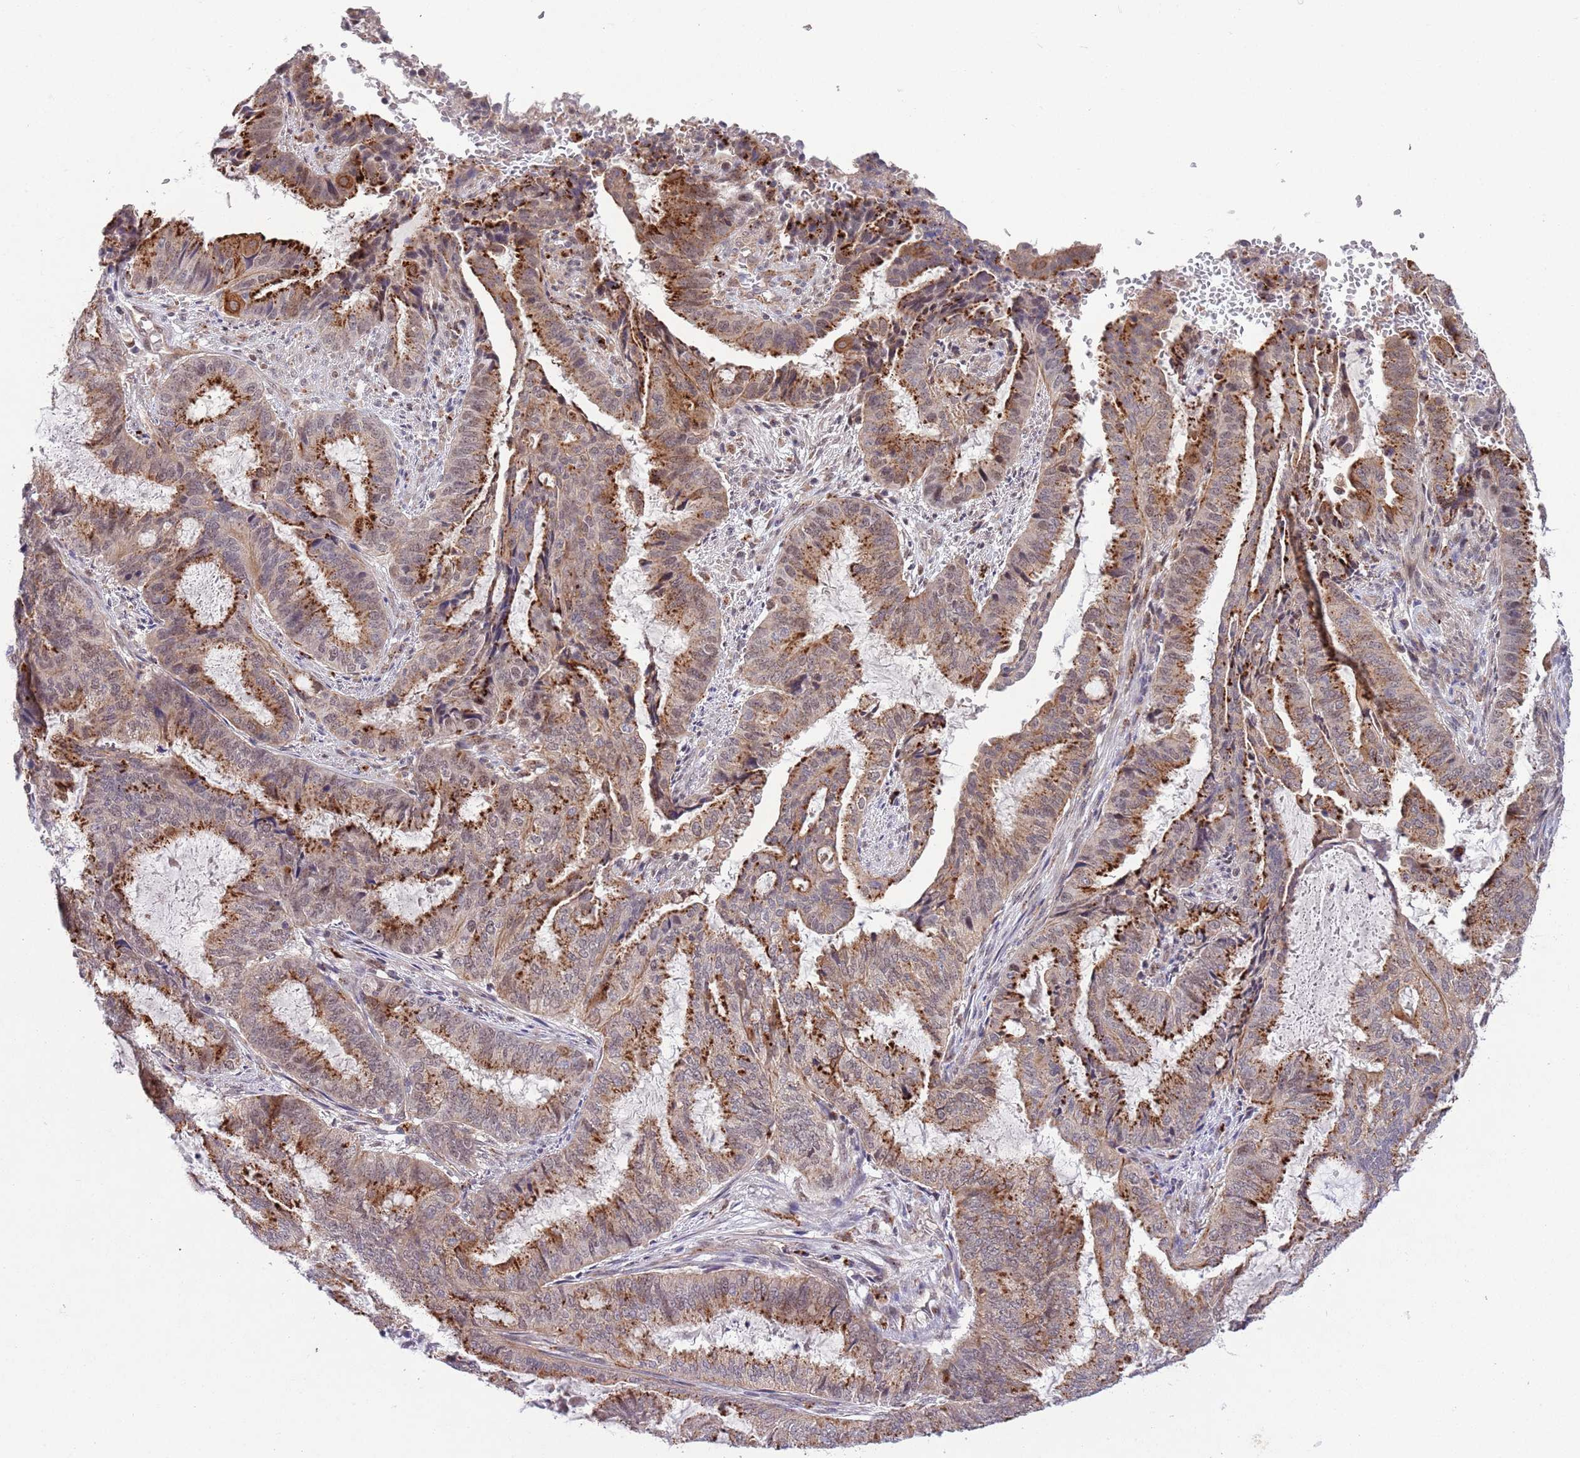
{"staining": {"intensity": "moderate", "quantity": ">75%", "location": "cytoplasmic/membranous,nuclear"}, "tissue": "endometrial cancer", "cell_type": "Tumor cells", "image_type": "cancer", "snomed": [{"axis": "morphology", "description": "Adenocarcinoma, NOS"}, {"axis": "topography", "description": "Endometrium"}], "caption": "A histopathology image showing moderate cytoplasmic/membranous and nuclear expression in approximately >75% of tumor cells in adenocarcinoma (endometrial), as visualized by brown immunohistochemical staining.", "gene": "TRIM27", "patient": {"sex": "female", "age": 51}}